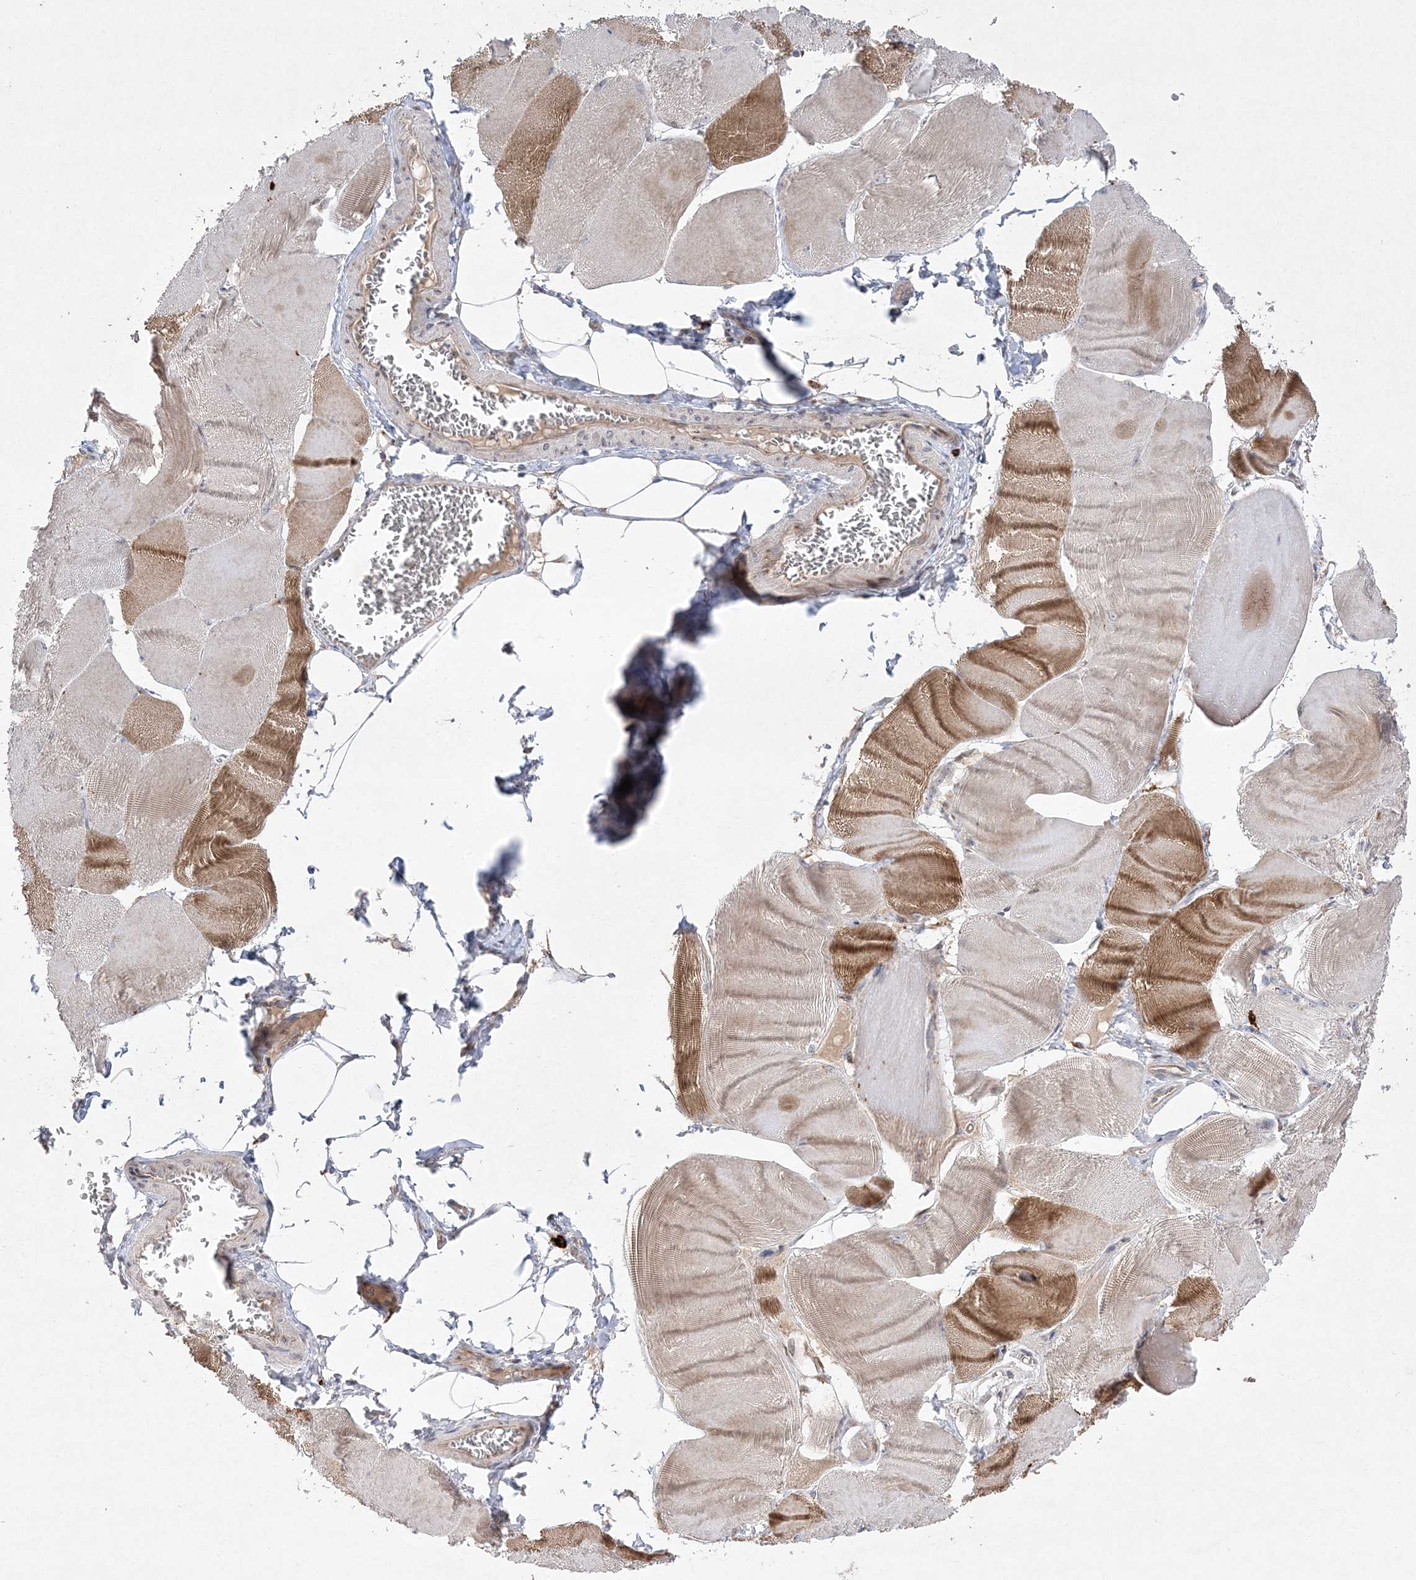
{"staining": {"intensity": "strong", "quantity": "<25%", "location": "cytoplasmic/membranous"}, "tissue": "skeletal muscle", "cell_type": "Myocytes", "image_type": "normal", "snomed": [{"axis": "morphology", "description": "Normal tissue, NOS"}, {"axis": "morphology", "description": "Basal cell carcinoma"}, {"axis": "topography", "description": "Skeletal muscle"}], "caption": "Protein staining exhibits strong cytoplasmic/membranous positivity in about <25% of myocytes in unremarkable skeletal muscle. (brown staining indicates protein expression, while blue staining denotes nuclei).", "gene": "CLNK", "patient": {"sex": "female", "age": 64}}